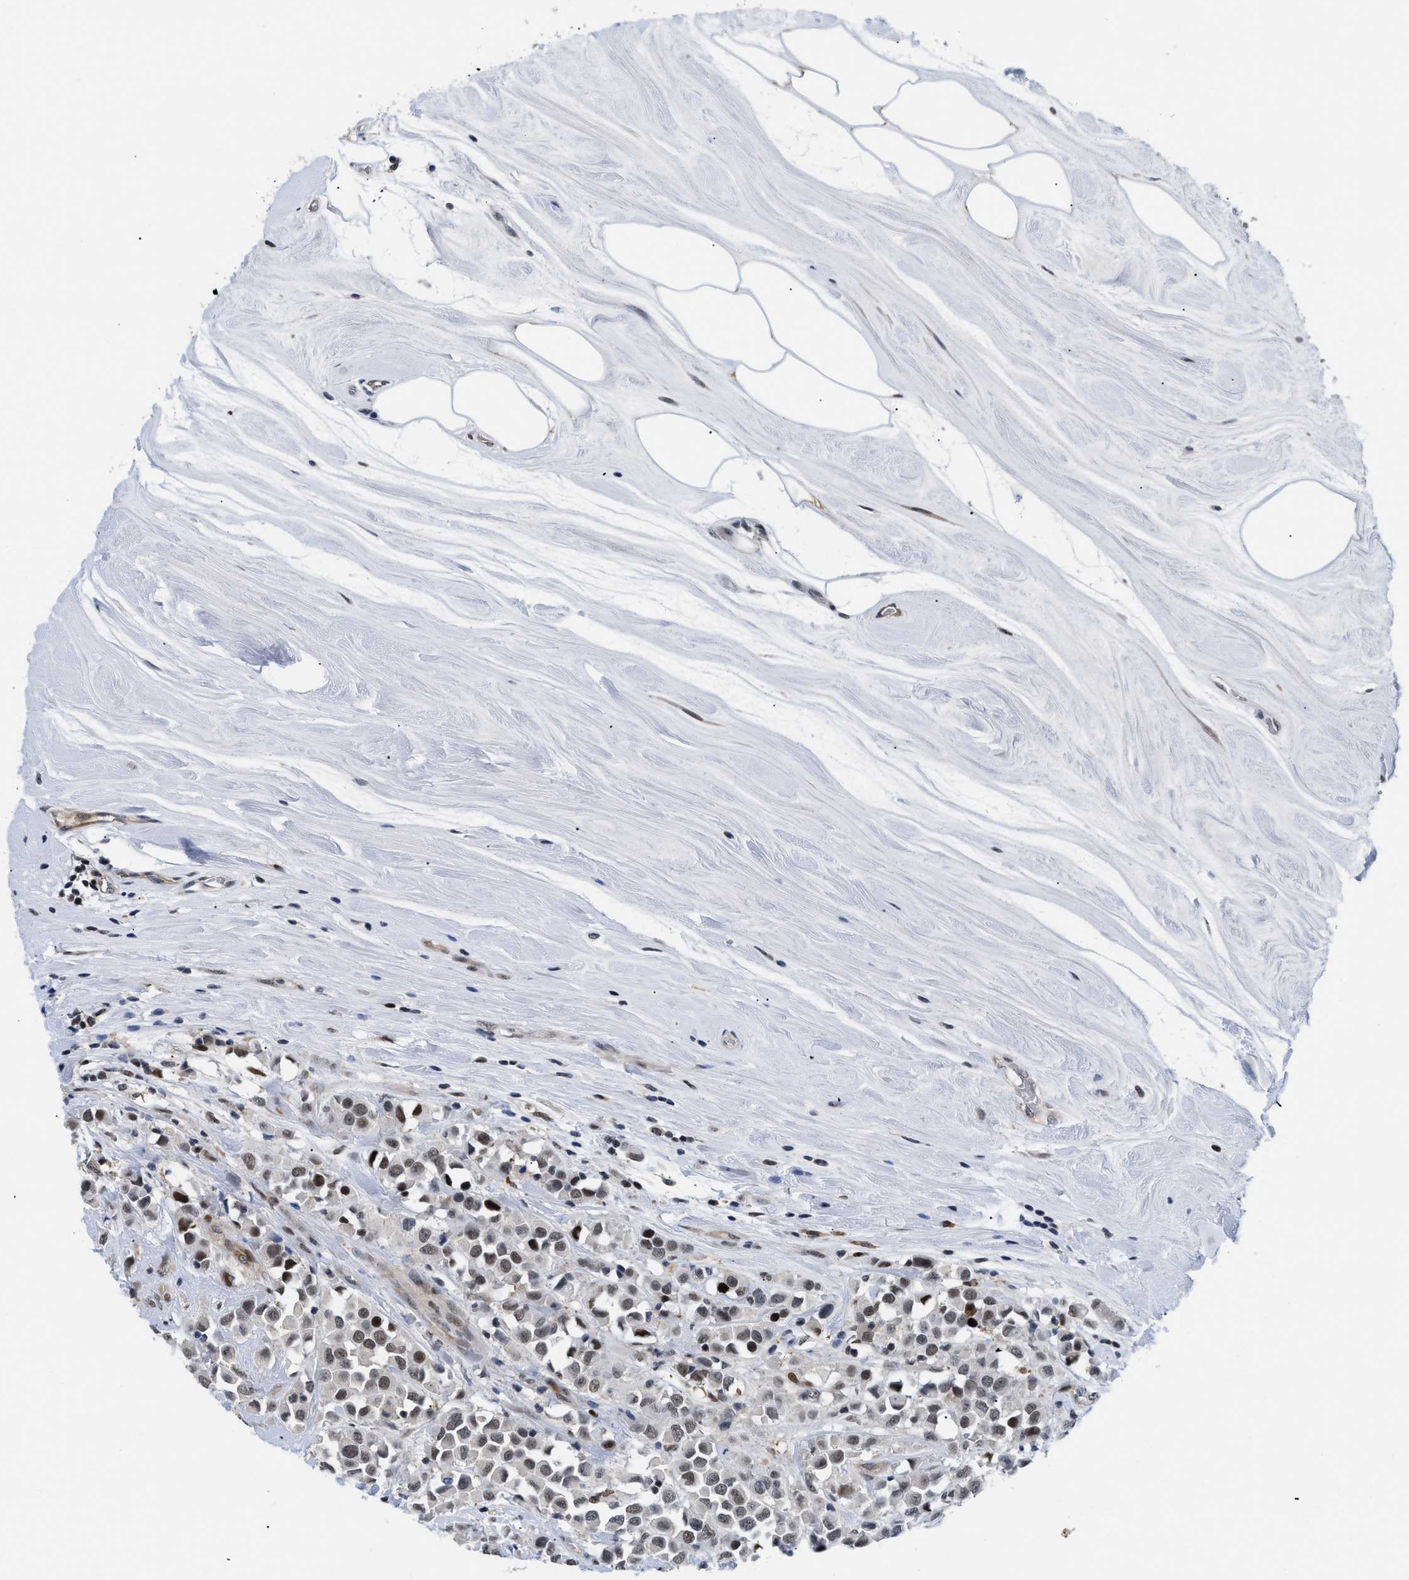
{"staining": {"intensity": "moderate", "quantity": ">75%", "location": "nuclear"}, "tissue": "breast cancer", "cell_type": "Tumor cells", "image_type": "cancer", "snomed": [{"axis": "morphology", "description": "Duct carcinoma"}, {"axis": "topography", "description": "Breast"}], "caption": "Breast cancer stained with immunohistochemistry exhibits moderate nuclear positivity in approximately >75% of tumor cells.", "gene": "SLC29A2", "patient": {"sex": "female", "age": 61}}